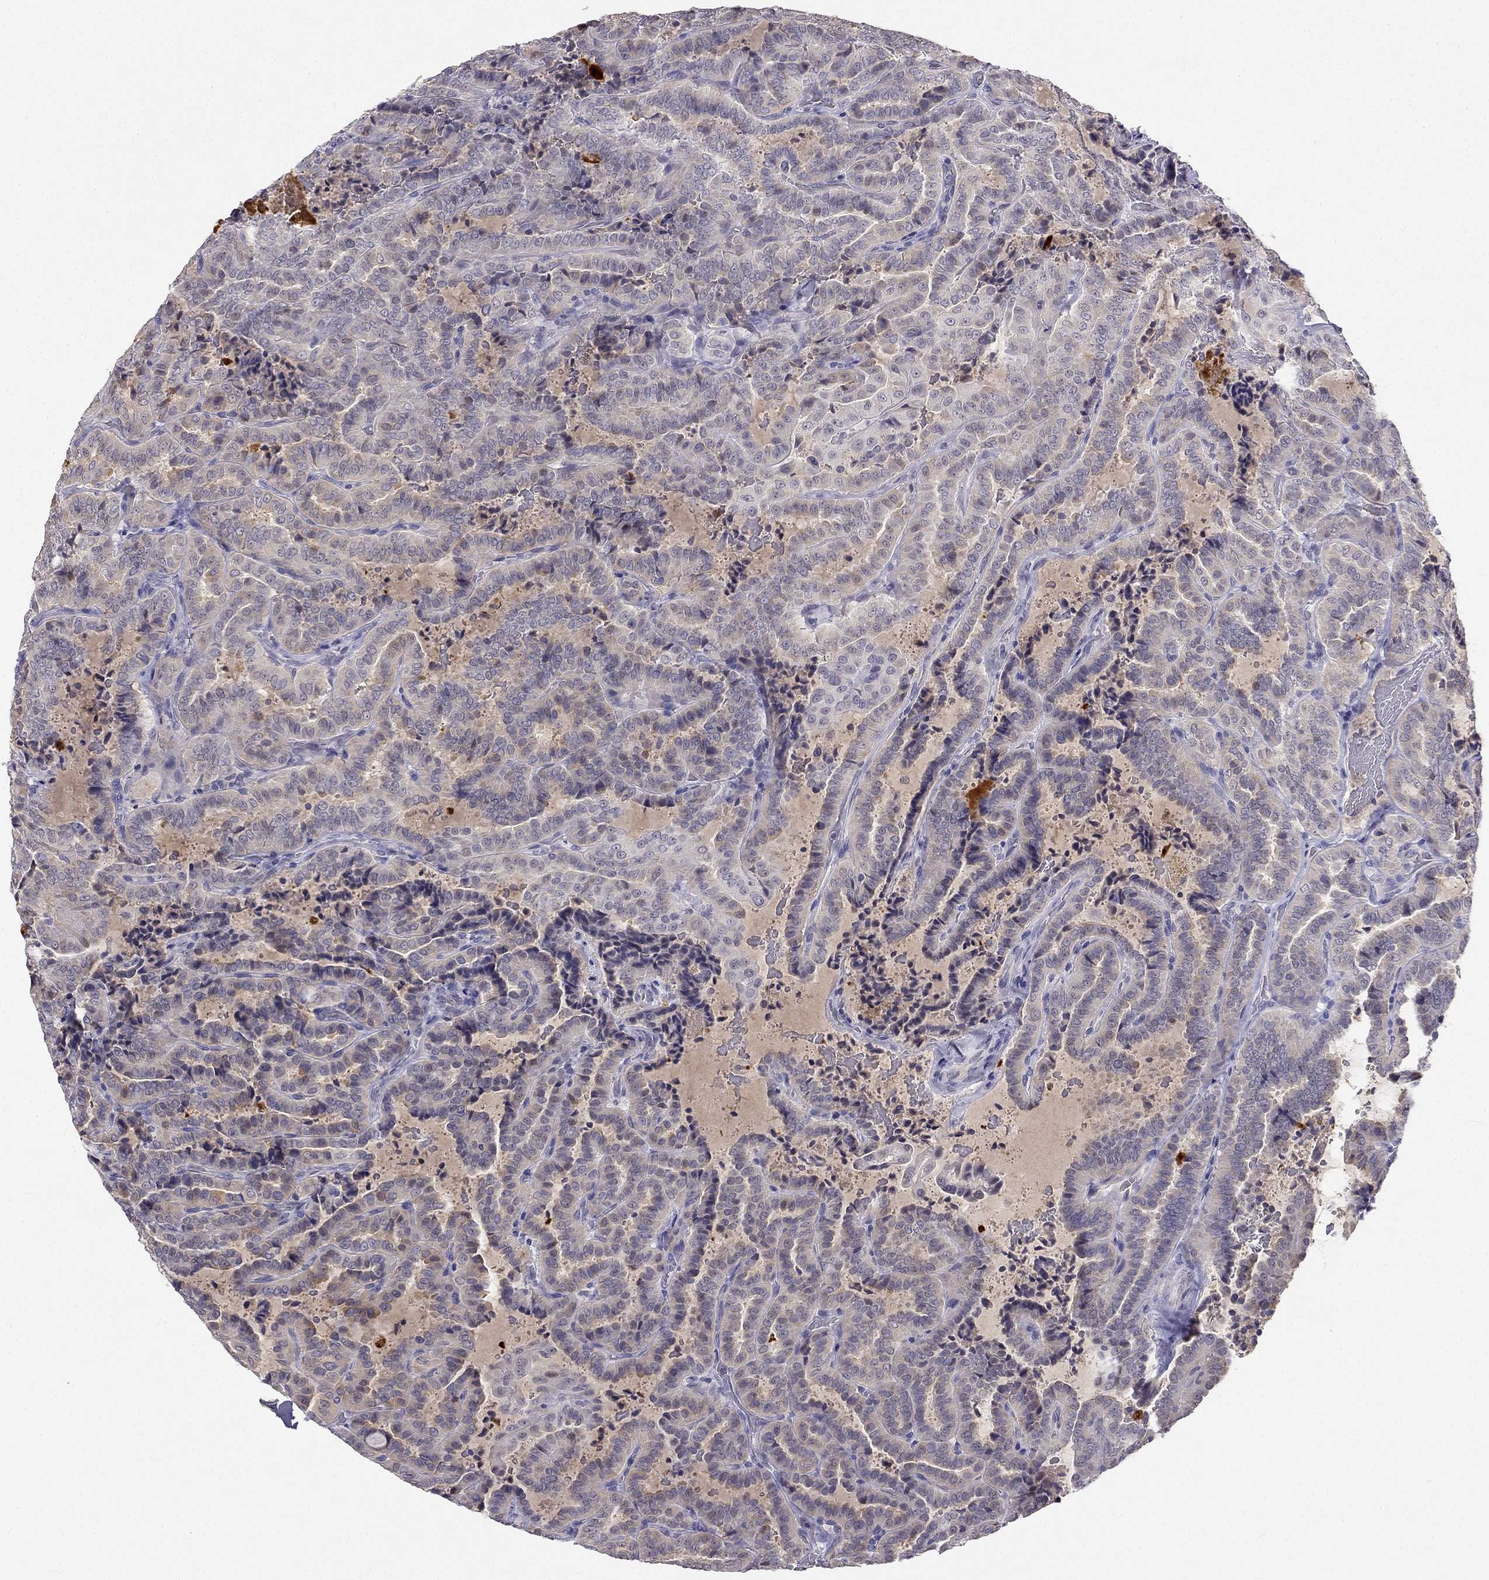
{"staining": {"intensity": "weak", "quantity": "<25%", "location": "cytoplasmic/membranous"}, "tissue": "thyroid cancer", "cell_type": "Tumor cells", "image_type": "cancer", "snomed": [{"axis": "morphology", "description": "Papillary adenocarcinoma, NOS"}, {"axis": "topography", "description": "Thyroid gland"}], "caption": "Immunohistochemical staining of human thyroid cancer (papillary adenocarcinoma) shows no significant expression in tumor cells. (Stains: DAB immunohistochemistry (IHC) with hematoxylin counter stain, Microscopy: brightfield microscopy at high magnification).", "gene": "C16orf89", "patient": {"sex": "female", "age": 39}}